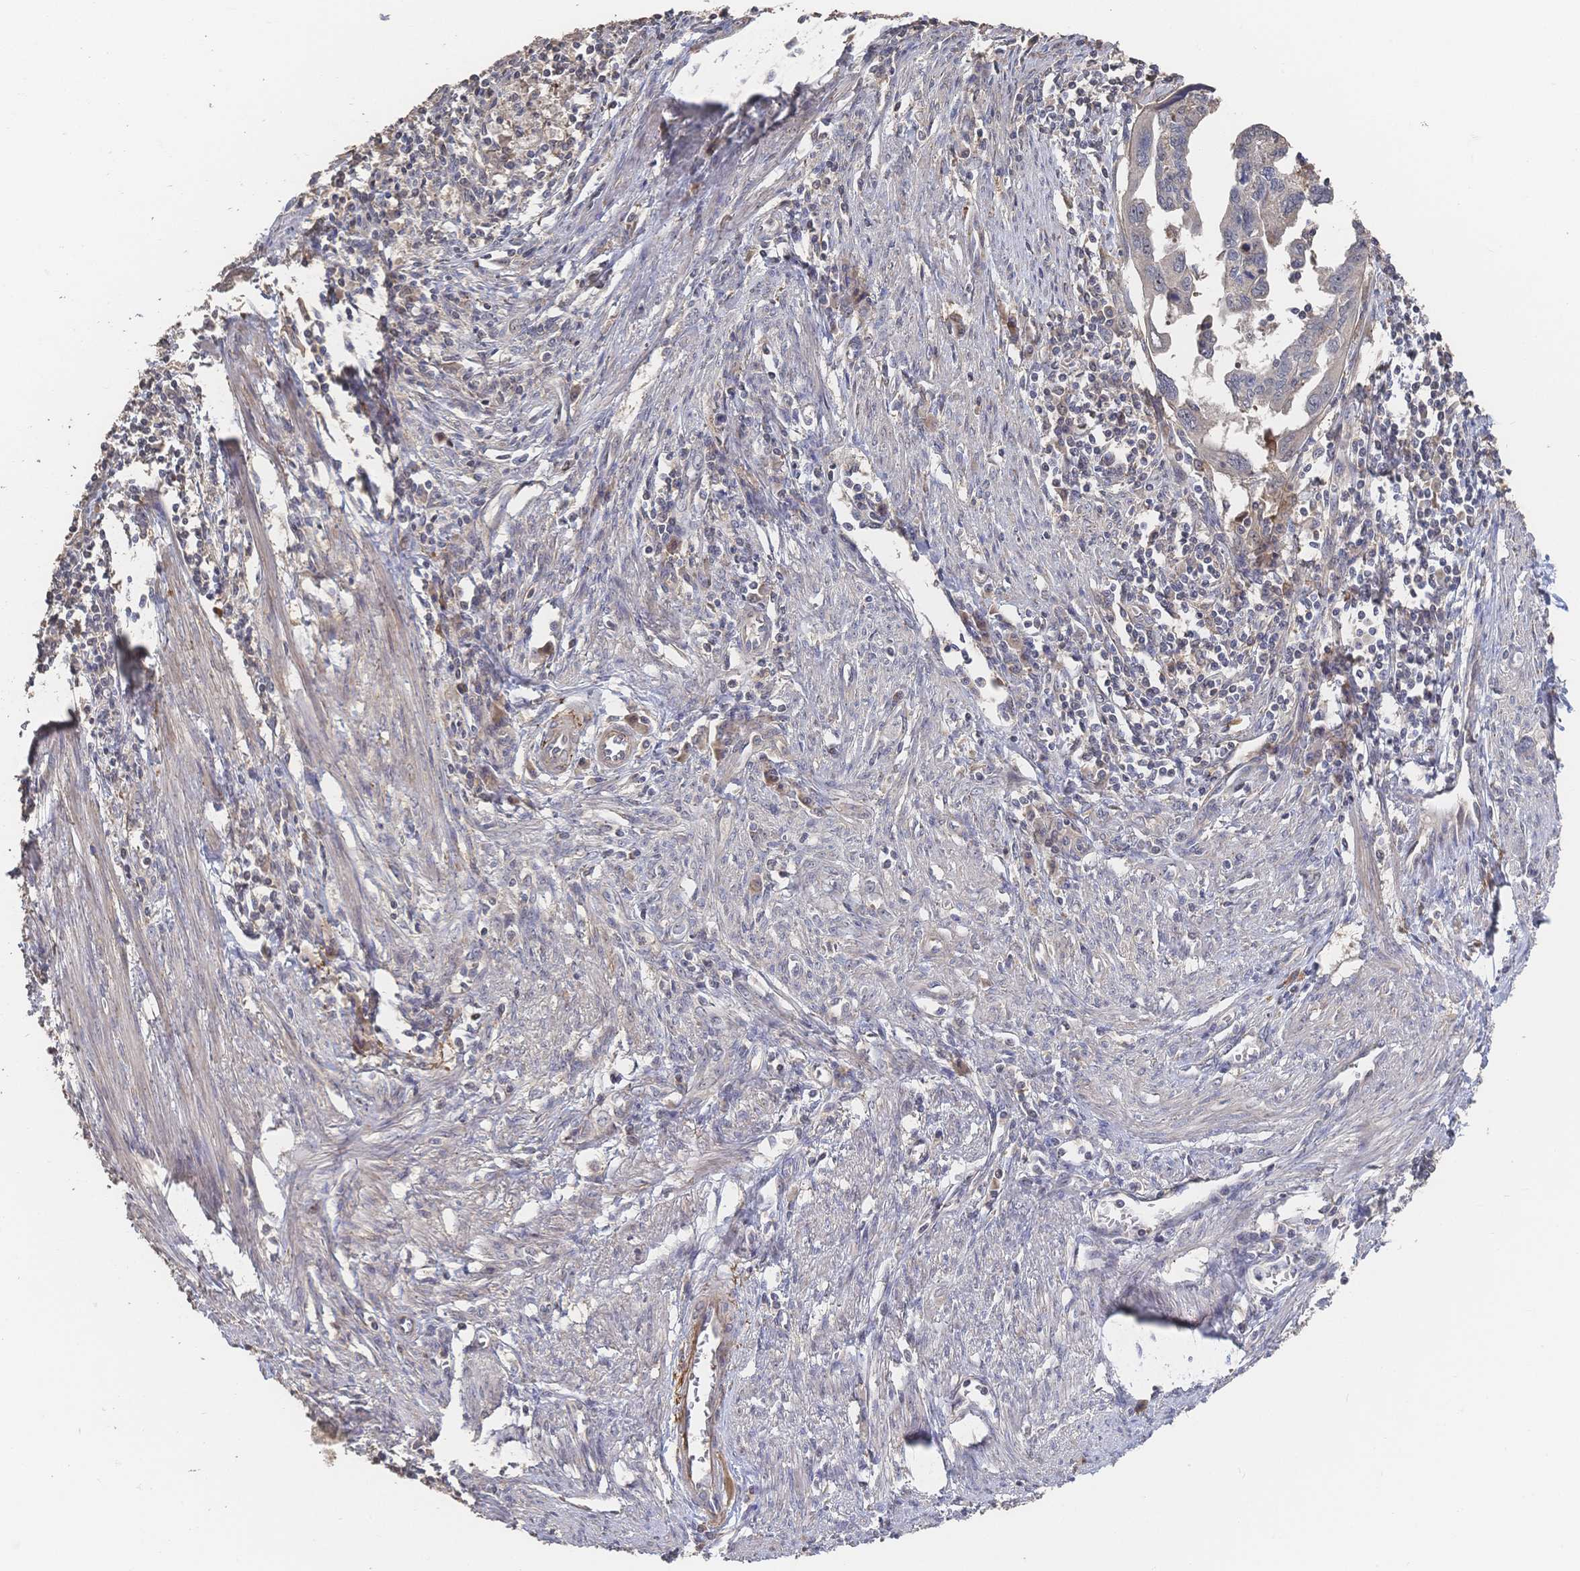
{"staining": {"intensity": "negative", "quantity": "none", "location": "none"}, "tissue": "endometrial cancer", "cell_type": "Tumor cells", "image_type": "cancer", "snomed": [{"axis": "morphology", "description": "Adenocarcinoma, NOS"}, {"axis": "topography", "description": "Endometrium"}], "caption": "There is no significant expression in tumor cells of endometrial adenocarcinoma. The staining is performed using DAB brown chromogen with nuclei counter-stained in using hematoxylin.", "gene": "DNAJA4", "patient": {"sex": "female", "age": 73}}